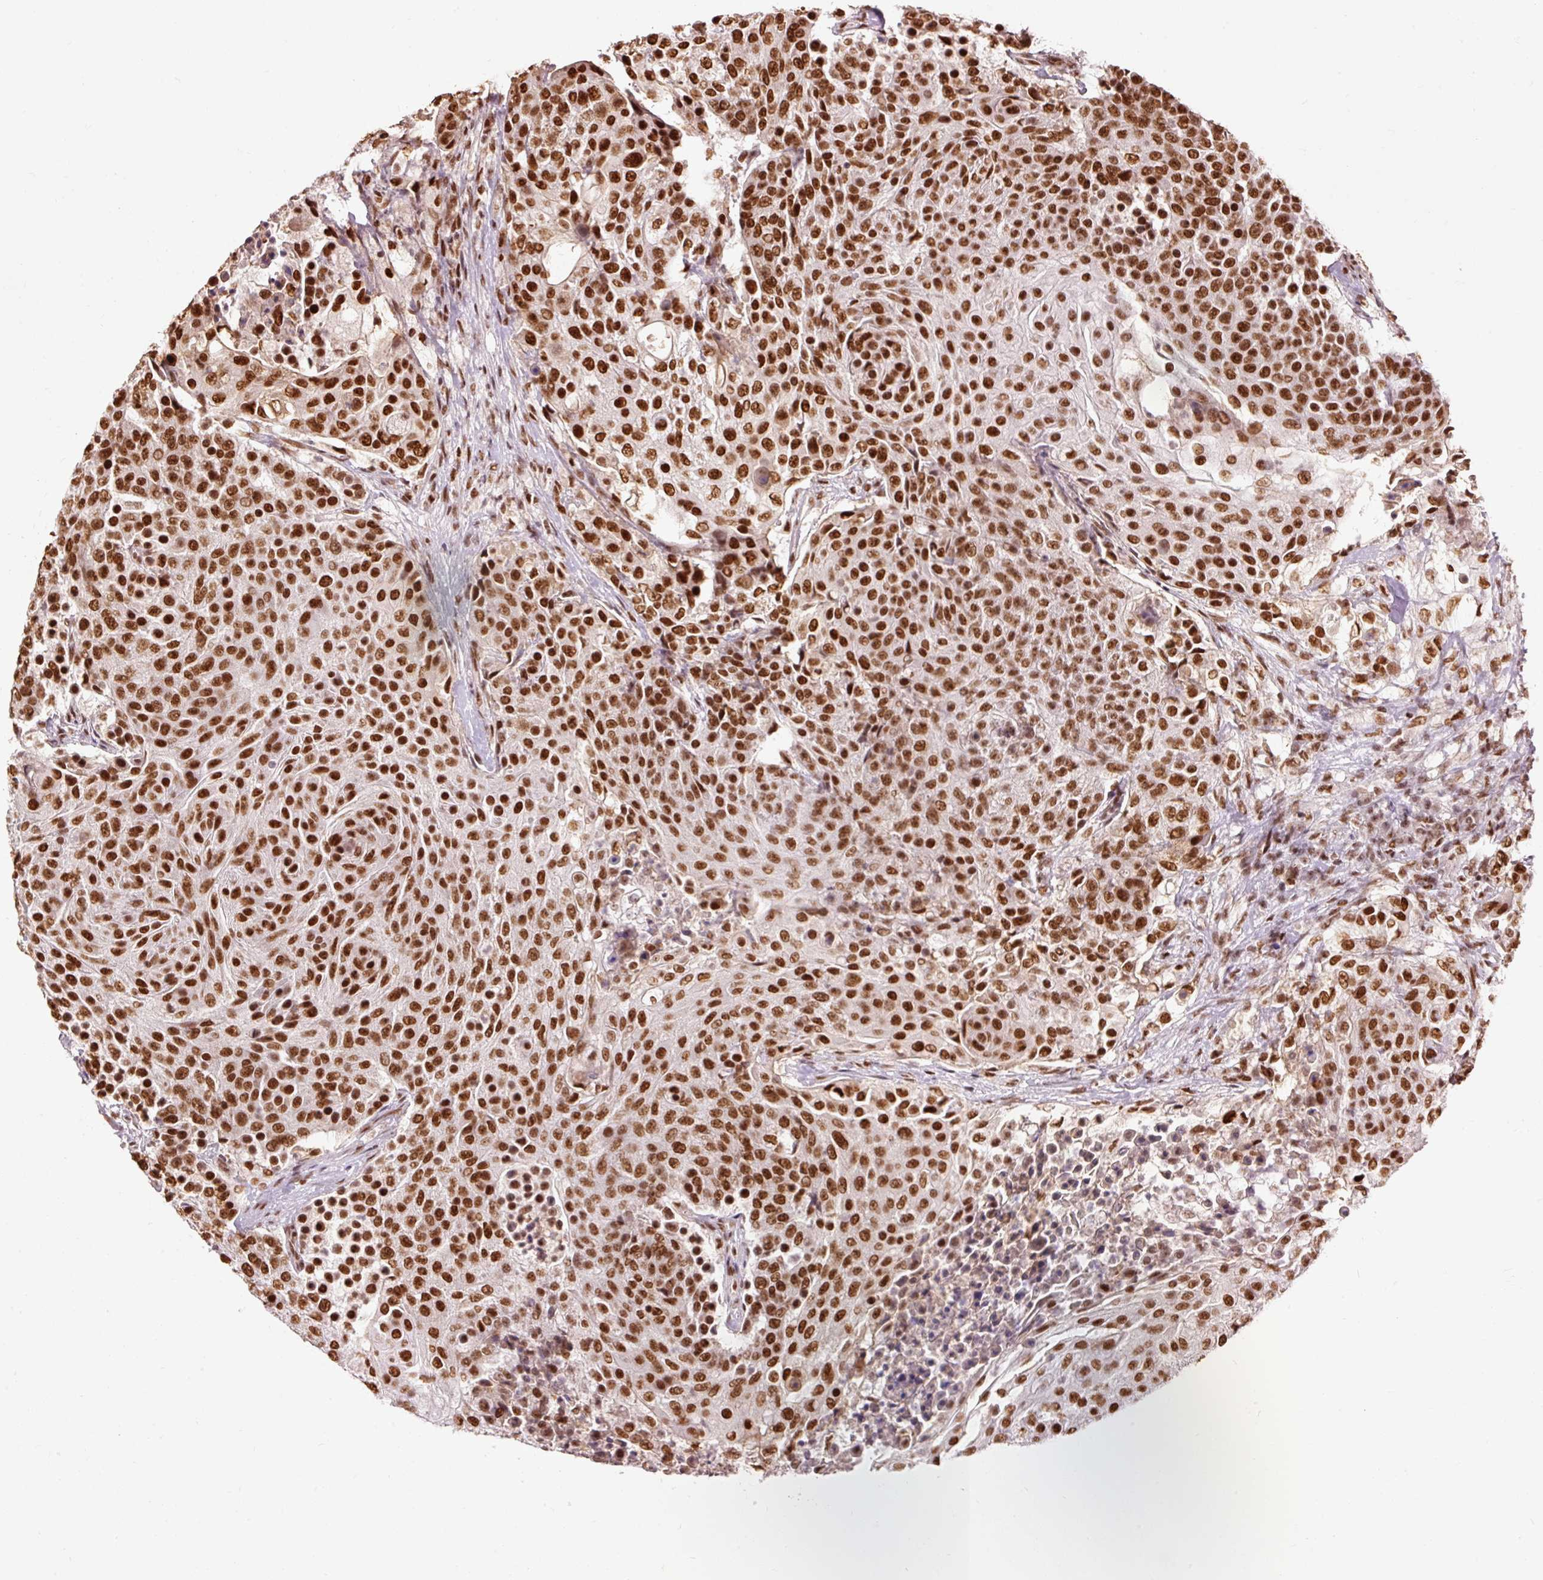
{"staining": {"intensity": "strong", "quantity": ">75%", "location": "nuclear"}, "tissue": "urothelial cancer", "cell_type": "Tumor cells", "image_type": "cancer", "snomed": [{"axis": "morphology", "description": "Urothelial carcinoma, High grade"}, {"axis": "topography", "description": "Urinary bladder"}], "caption": "This photomicrograph displays IHC staining of high-grade urothelial carcinoma, with high strong nuclear staining in approximately >75% of tumor cells.", "gene": "ZBTB44", "patient": {"sex": "female", "age": 63}}